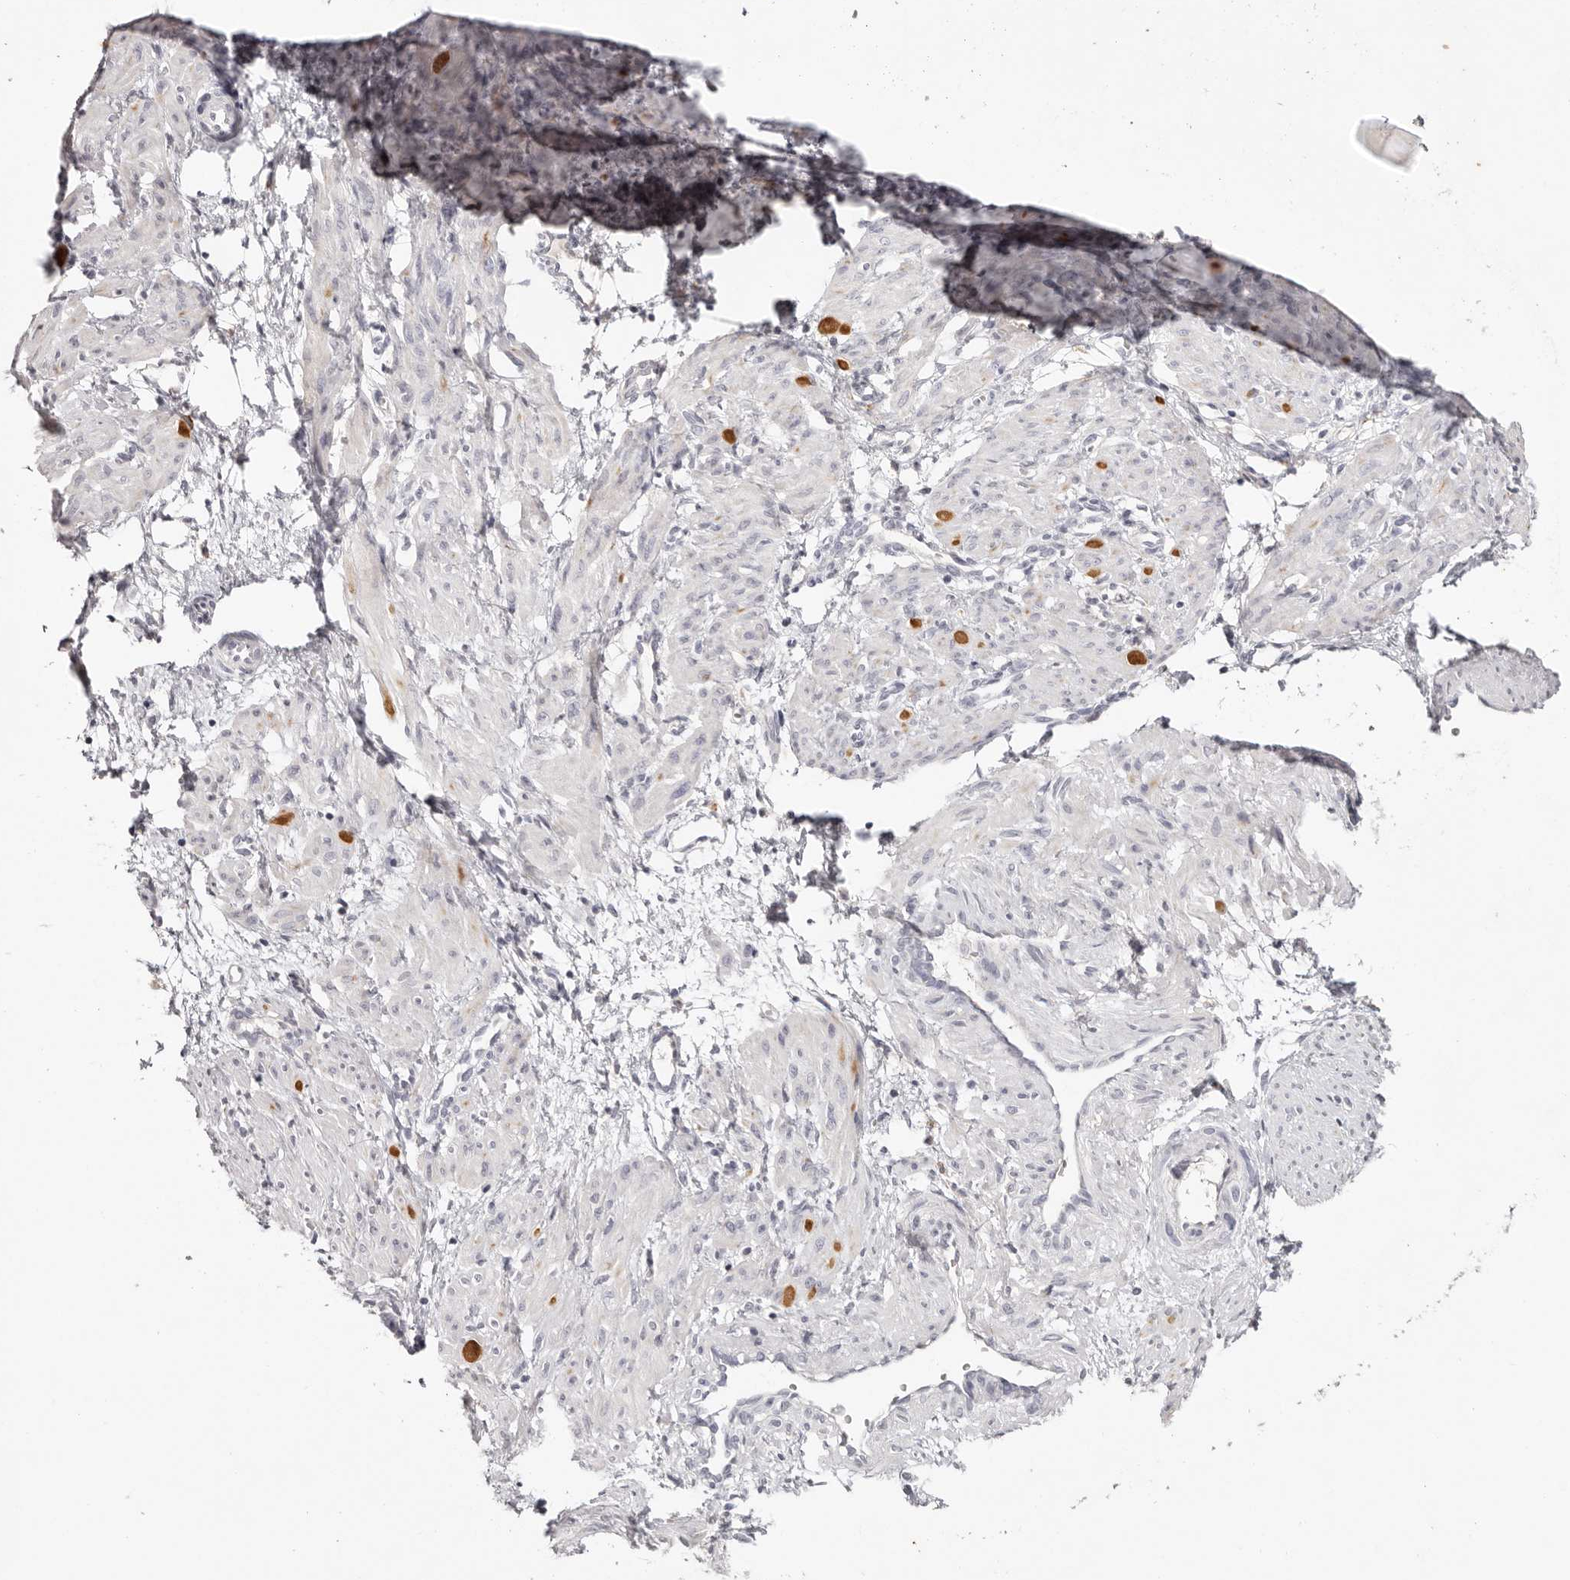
{"staining": {"intensity": "negative", "quantity": "none", "location": "none"}, "tissue": "smooth muscle", "cell_type": "Smooth muscle cells", "image_type": "normal", "snomed": [{"axis": "morphology", "description": "Normal tissue, NOS"}, {"axis": "topography", "description": "Endometrium"}], "caption": "Smooth muscle cells show no significant staining in unremarkable smooth muscle. (DAB (3,3'-diaminobenzidine) immunohistochemistry (IHC), high magnification).", "gene": "PCDHB6", "patient": {"sex": "female", "age": 33}}